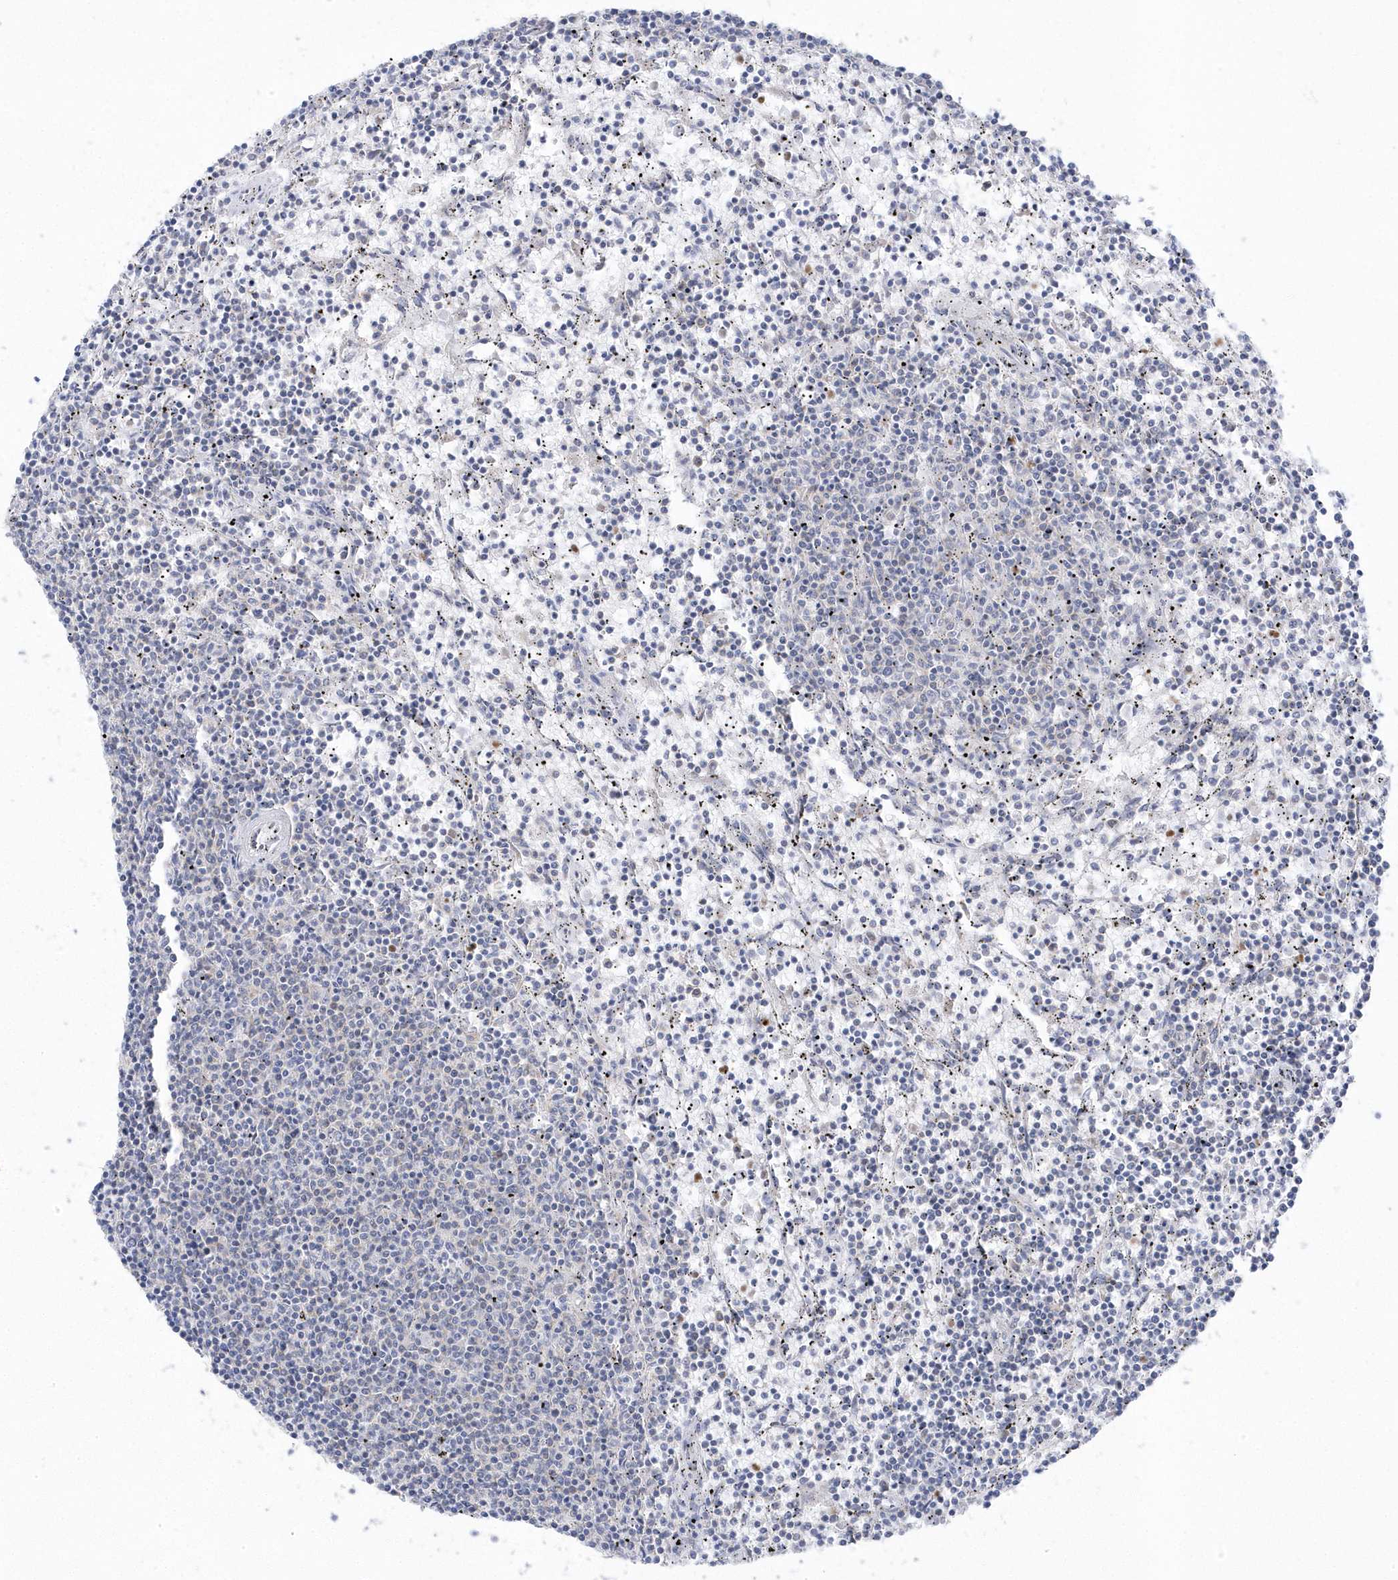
{"staining": {"intensity": "negative", "quantity": "none", "location": "none"}, "tissue": "lymphoma", "cell_type": "Tumor cells", "image_type": "cancer", "snomed": [{"axis": "morphology", "description": "Malignant lymphoma, non-Hodgkin's type, Low grade"}, {"axis": "topography", "description": "Spleen"}], "caption": "Tumor cells are negative for brown protein staining in lymphoma.", "gene": "ANAPC1", "patient": {"sex": "female", "age": 50}}